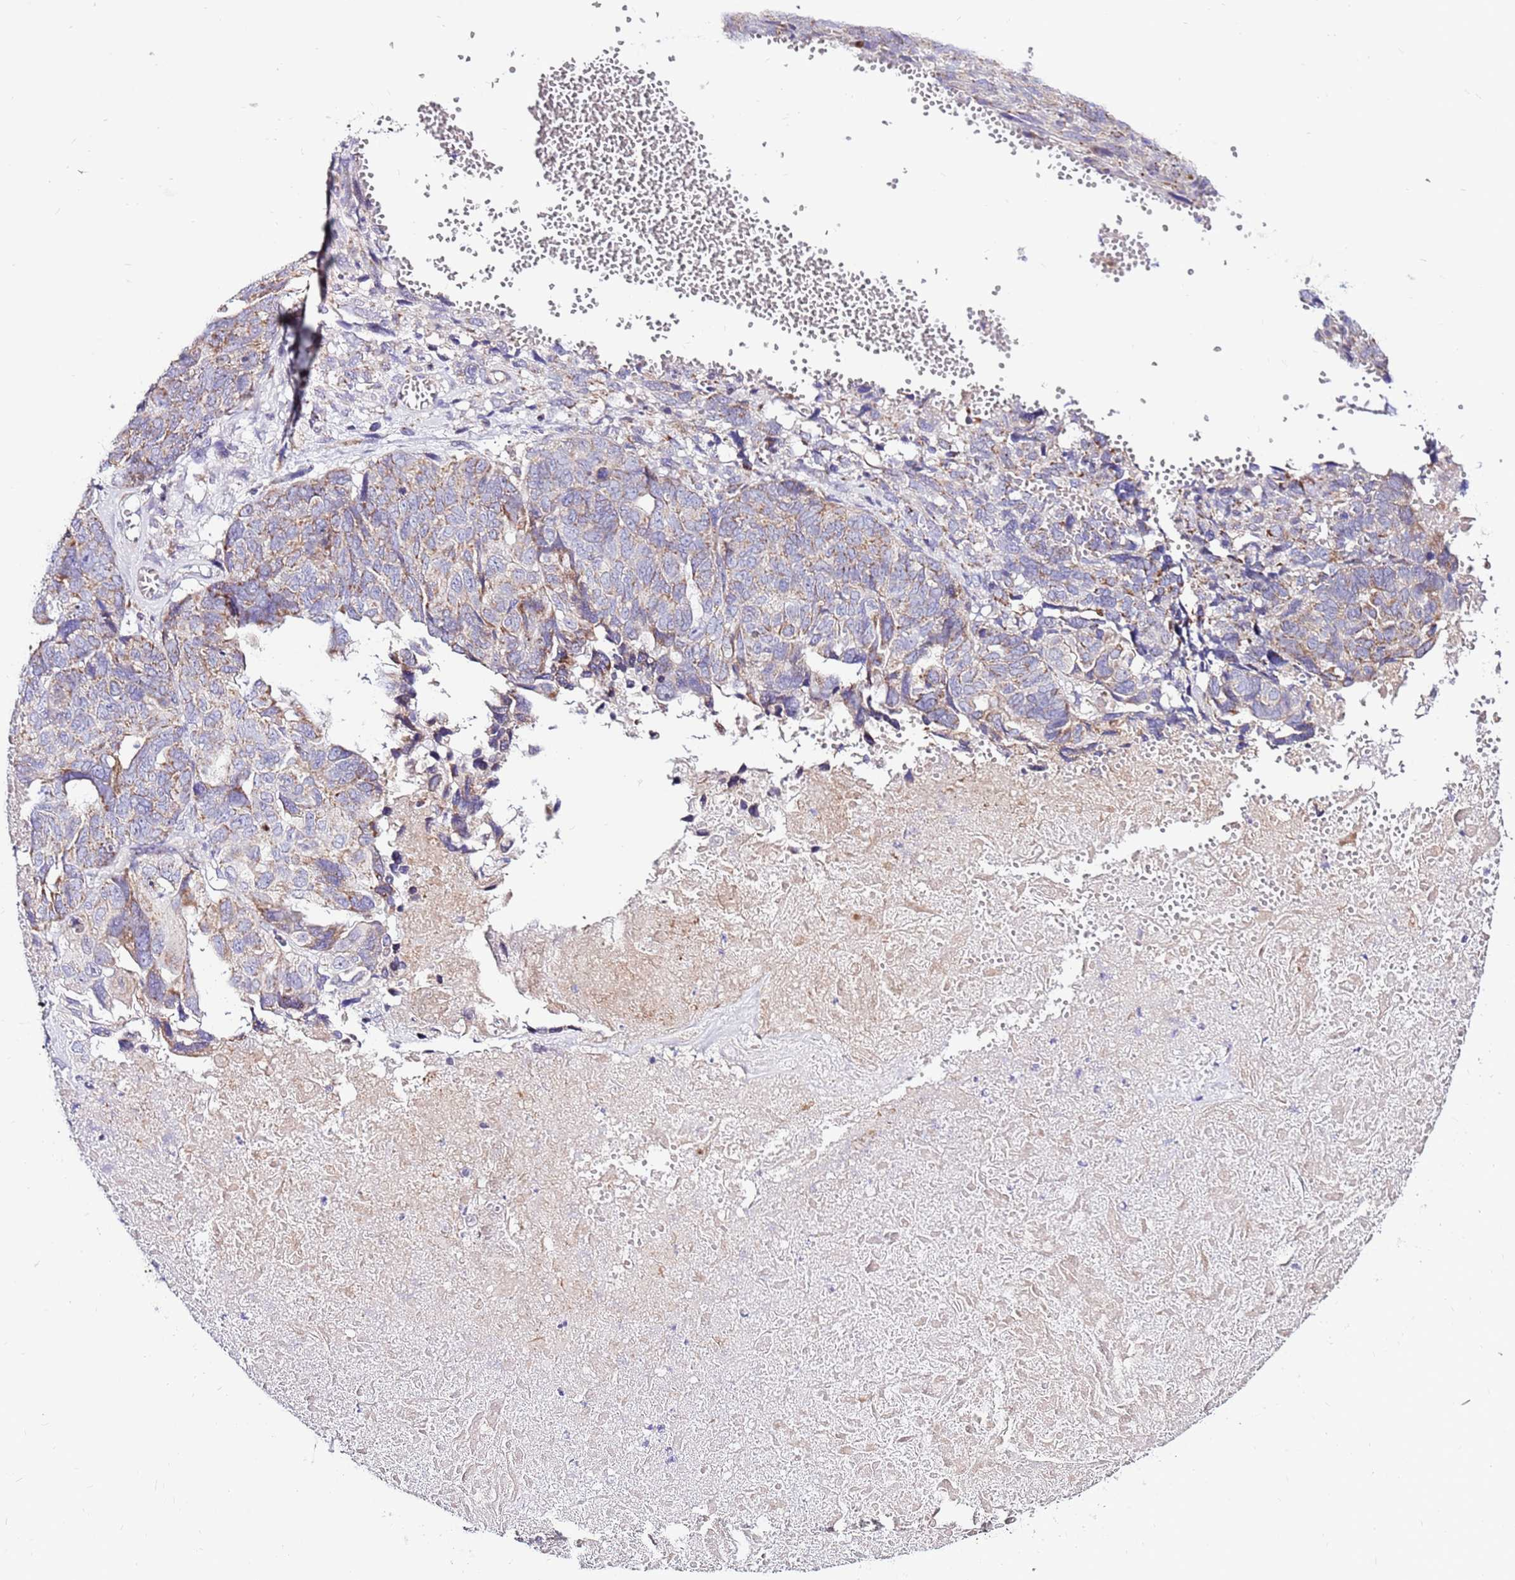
{"staining": {"intensity": "weak", "quantity": "25%-75%", "location": "cytoplasmic/membranous"}, "tissue": "ovarian cancer", "cell_type": "Tumor cells", "image_type": "cancer", "snomed": [{"axis": "morphology", "description": "Cystadenocarcinoma, serous, NOS"}, {"axis": "topography", "description": "Ovary"}], "caption": "The histopathology image exhibits immunohistochemical staining of ovarian cancer. There is weak cytoplasmic/membranous positivity is seen in about 25%-75% of tumor cells.", "gene": "IGF1R", "patient": {"sex": "female", "age": 79}}